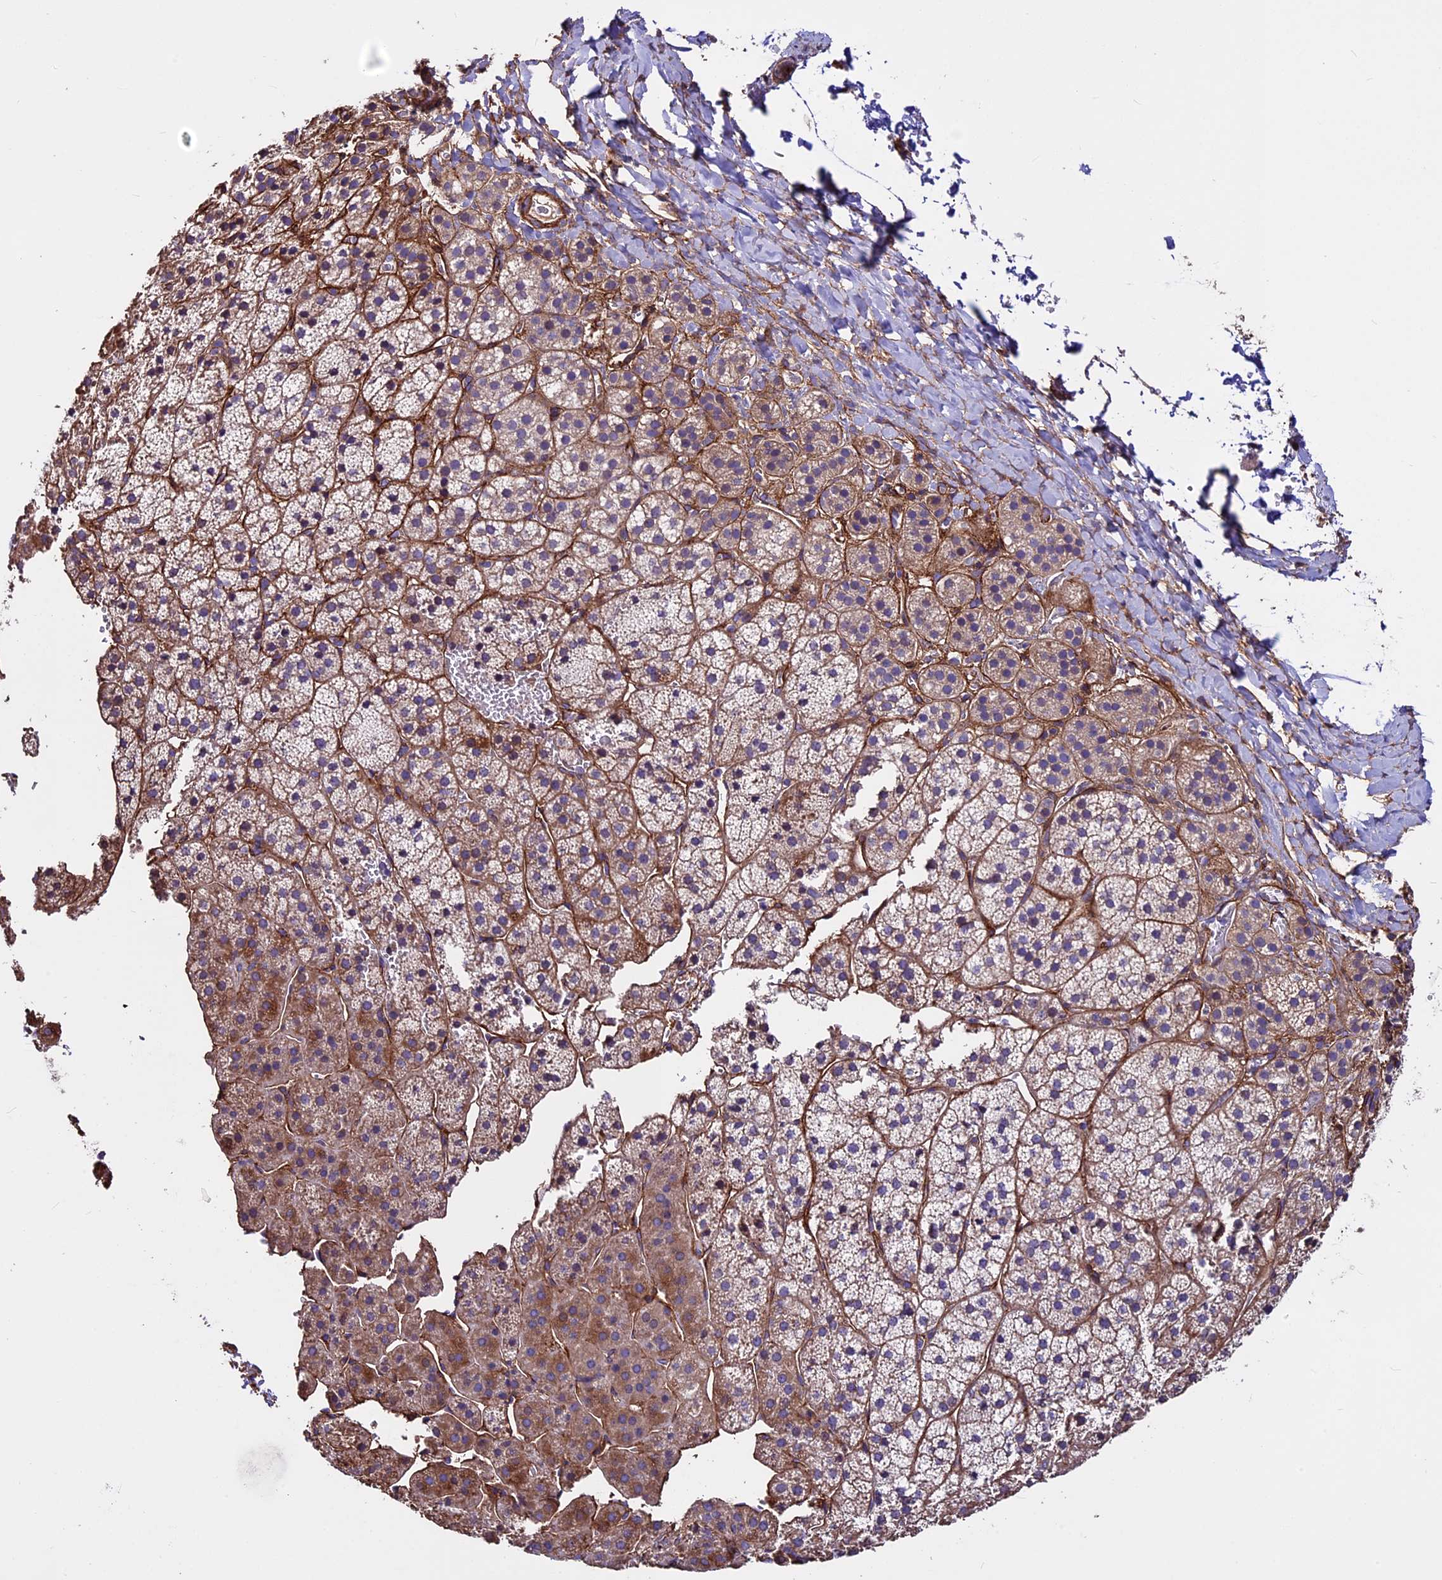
{"staining": {"intensity": "moderate", "quantity": "25%-75%", "location": "cytoplasmic/membranous"}, "tissue": "adrenal gland", "cell_type": "Glandular cells", "image_type": "normal", "snomed": [{"axis": "morphology", "description": "Normal tissue, NOS"}, {"axis": "topography", "description": "Adrenal gland"}], "caption": "IHC staining of normal adrenal gland, which exhibits medium levels of moderate cytoplasmic/membranous expression in about 25%-75% of glandular cells indicating moderate cytoplasmic/membranous protein staining. The staining was performed using DAB (3,3'-diaminobenzidine) (brown) for protein detection and nuclei were counterstained in hematoxylin (blue).", "gene": "EVA1B", "patient": {"sex": "female", "age": 44}}